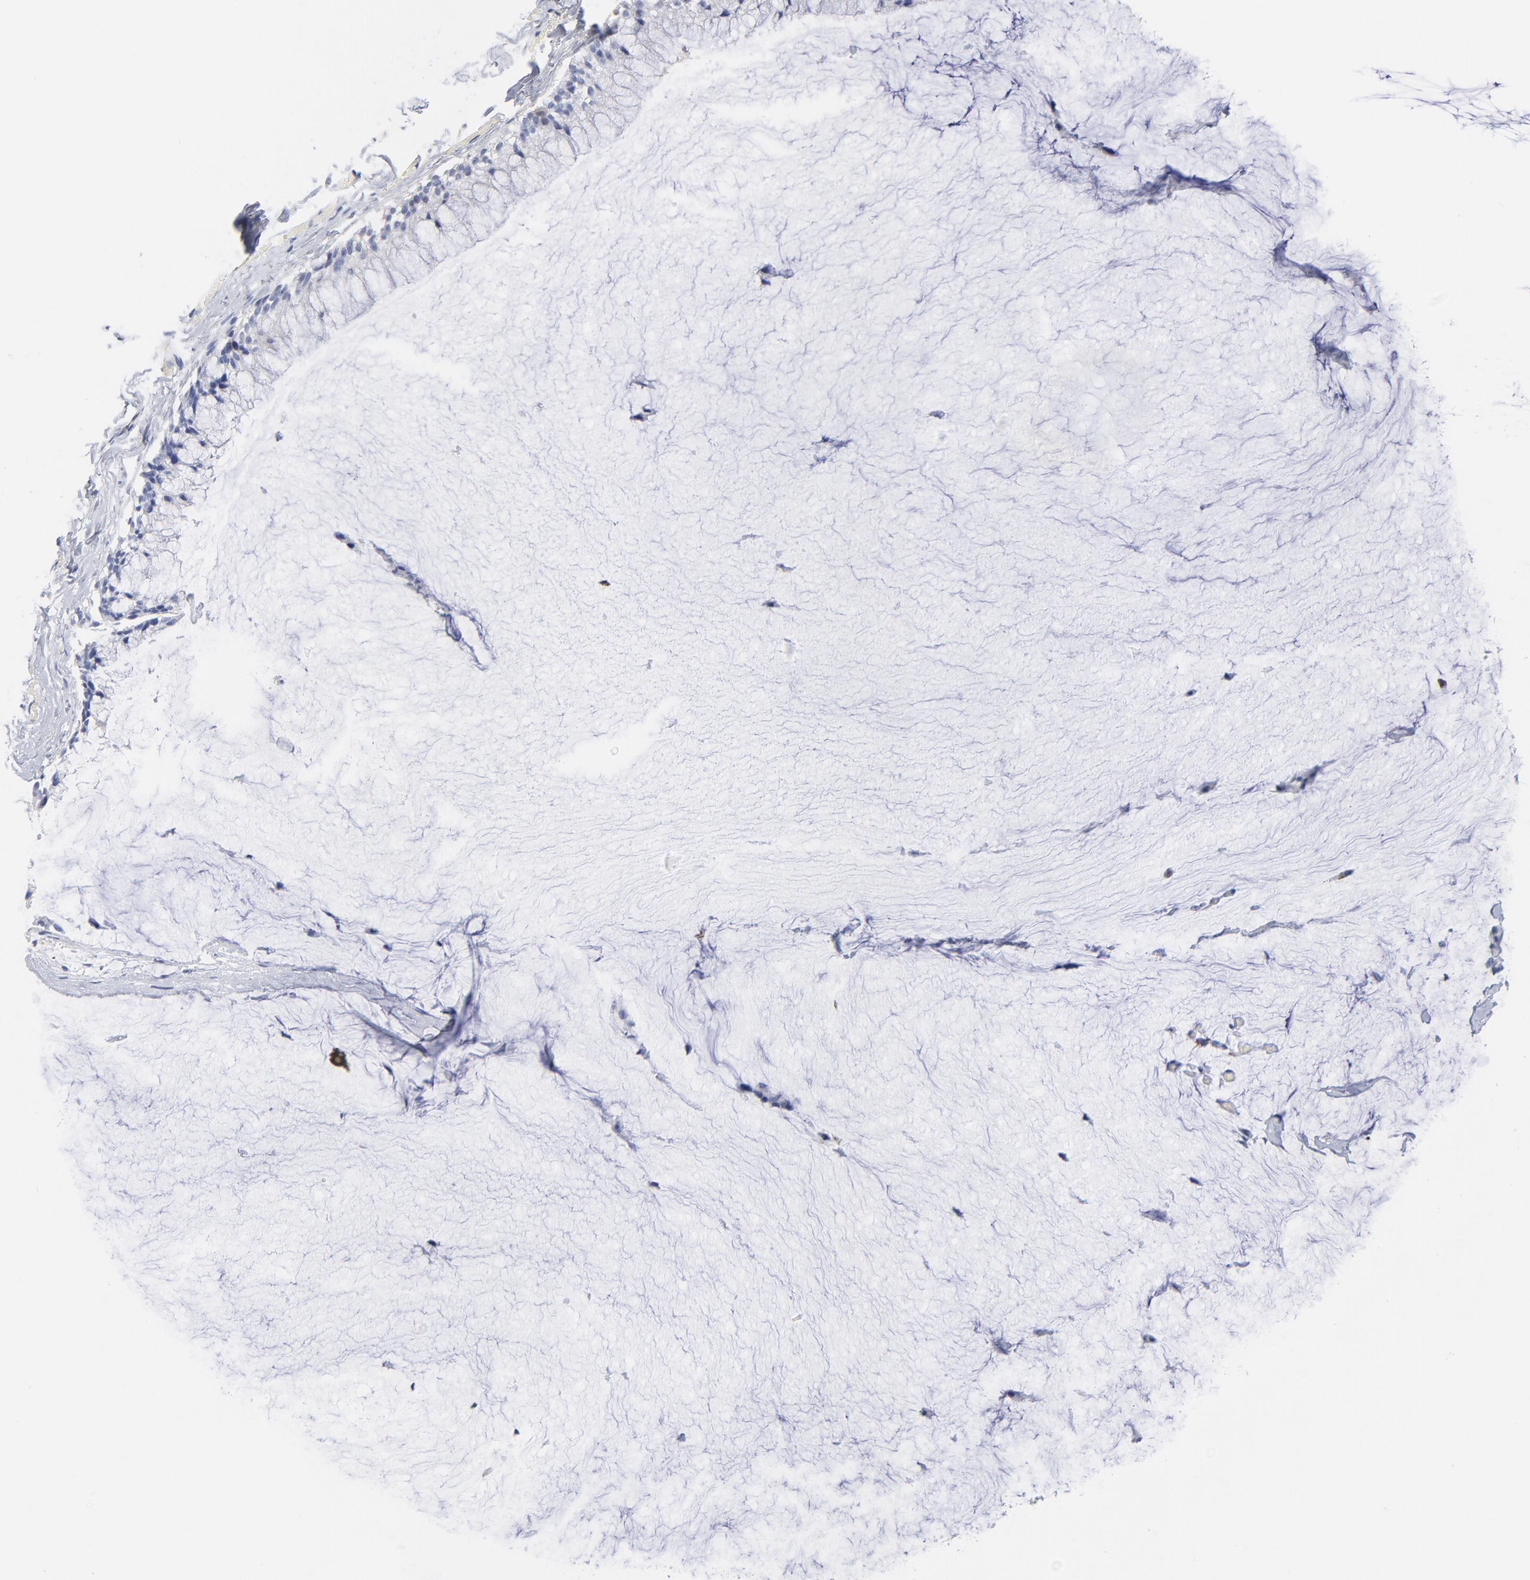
{"staining": {"intensity": "negative", "quantity": "none", "location": "none"}, "tissue": "ovarian cancer", "cell_type": "Tumor cells", "image_type": "cancer", "snomed": [{"axis": "morphology", "description": "Cystadenocarcinoma, mucinous, NOS"}, {"axis": "topography", "description": "Ovary"}], "caption": "This is a histopathology image of immunohistochemistry staining of ovarian mucinous cystadenocarcinoma, which shows no staining in tumor cells. (Stains: DAB immunohistochemistry (IHC) with hematoxylin counter stain, Microscopy: brightfield microscopy at high magnification).", "gene": "IFIT2", "patient": {"sex": "female", "age": 39}}